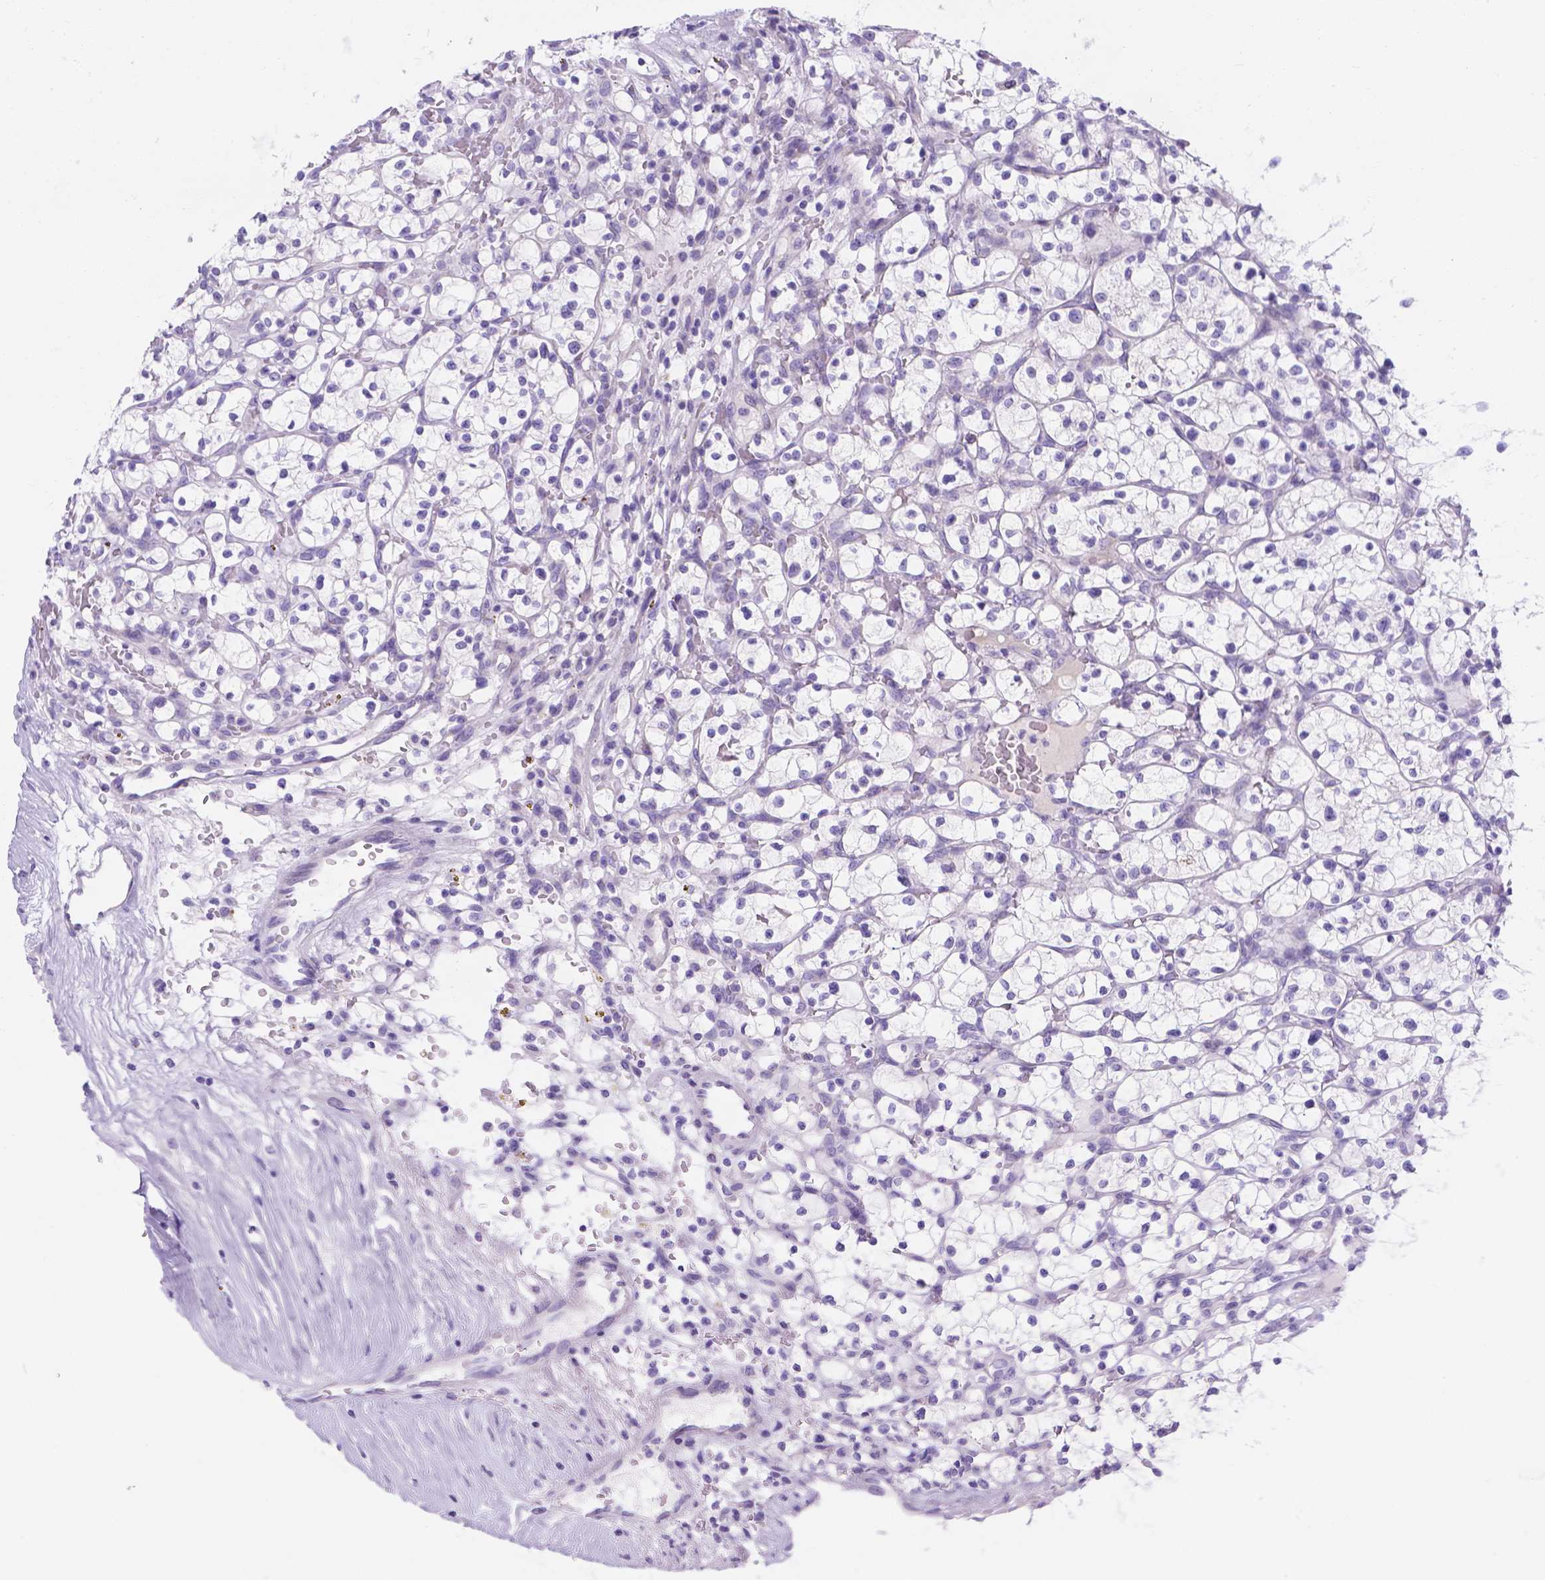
{"staining": {"intensity": "negative", "quantity": "none", "location": "none"}, "tissue": "renal cancer", "cell_type": "Tumor cells", "image_type": "cancer", "snomed": [{"axis": "morphology", "description": "Adenocarcinoma, NOS"}, {"axis": "topography", "description": "Kidney"}], "caption": "Protein analysis of renal cancer (adenocarcinoma) exhibits no significant positivity in tumor cells.", "gene": "MLN", "patient": {"sex": "female", "age": 64}}